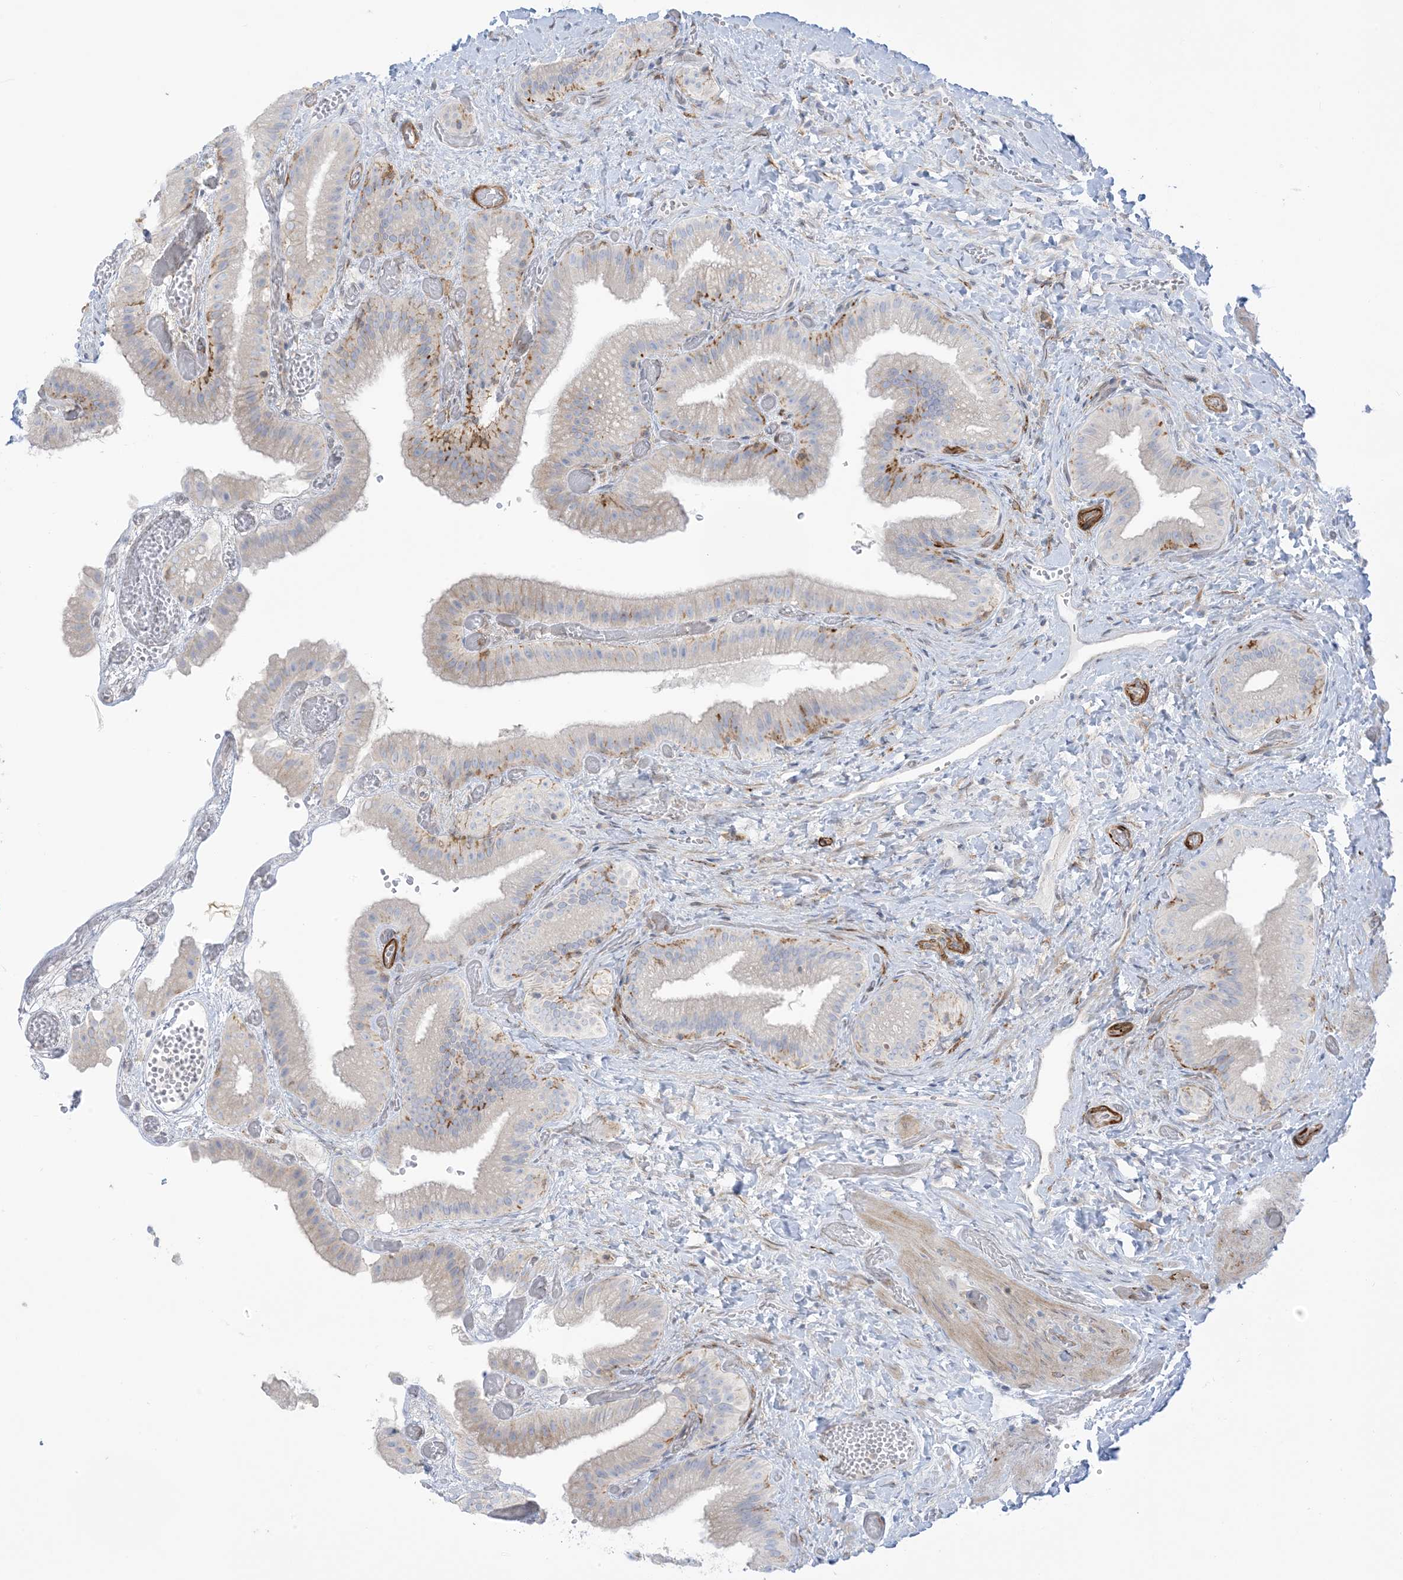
{"staining": {"intensity": "moderate", "quantity": "<25%", "location": "cytoplasmic/membranous"}, "tissue": "gallbladder", "cell_type": "Glandular cells", "image_type": "normal", "snomed": [{"axis": "morphology", "description": "Normal tissue, NOS"}, {"axis": "topography", "description": "Gallbladder"}], "caption": "IHC histopathology image of unremarkable gallbladder: gallbladder stained using immunohistochemistry demonstrates low levels of moderate protein expression localized specifically in the cytoplasmic/membranous of glandular cells, appearing as a cytoplasmic/membranous brown color.", "gene": "ICMT", "patient": {"sex": "female", "age": 64}}